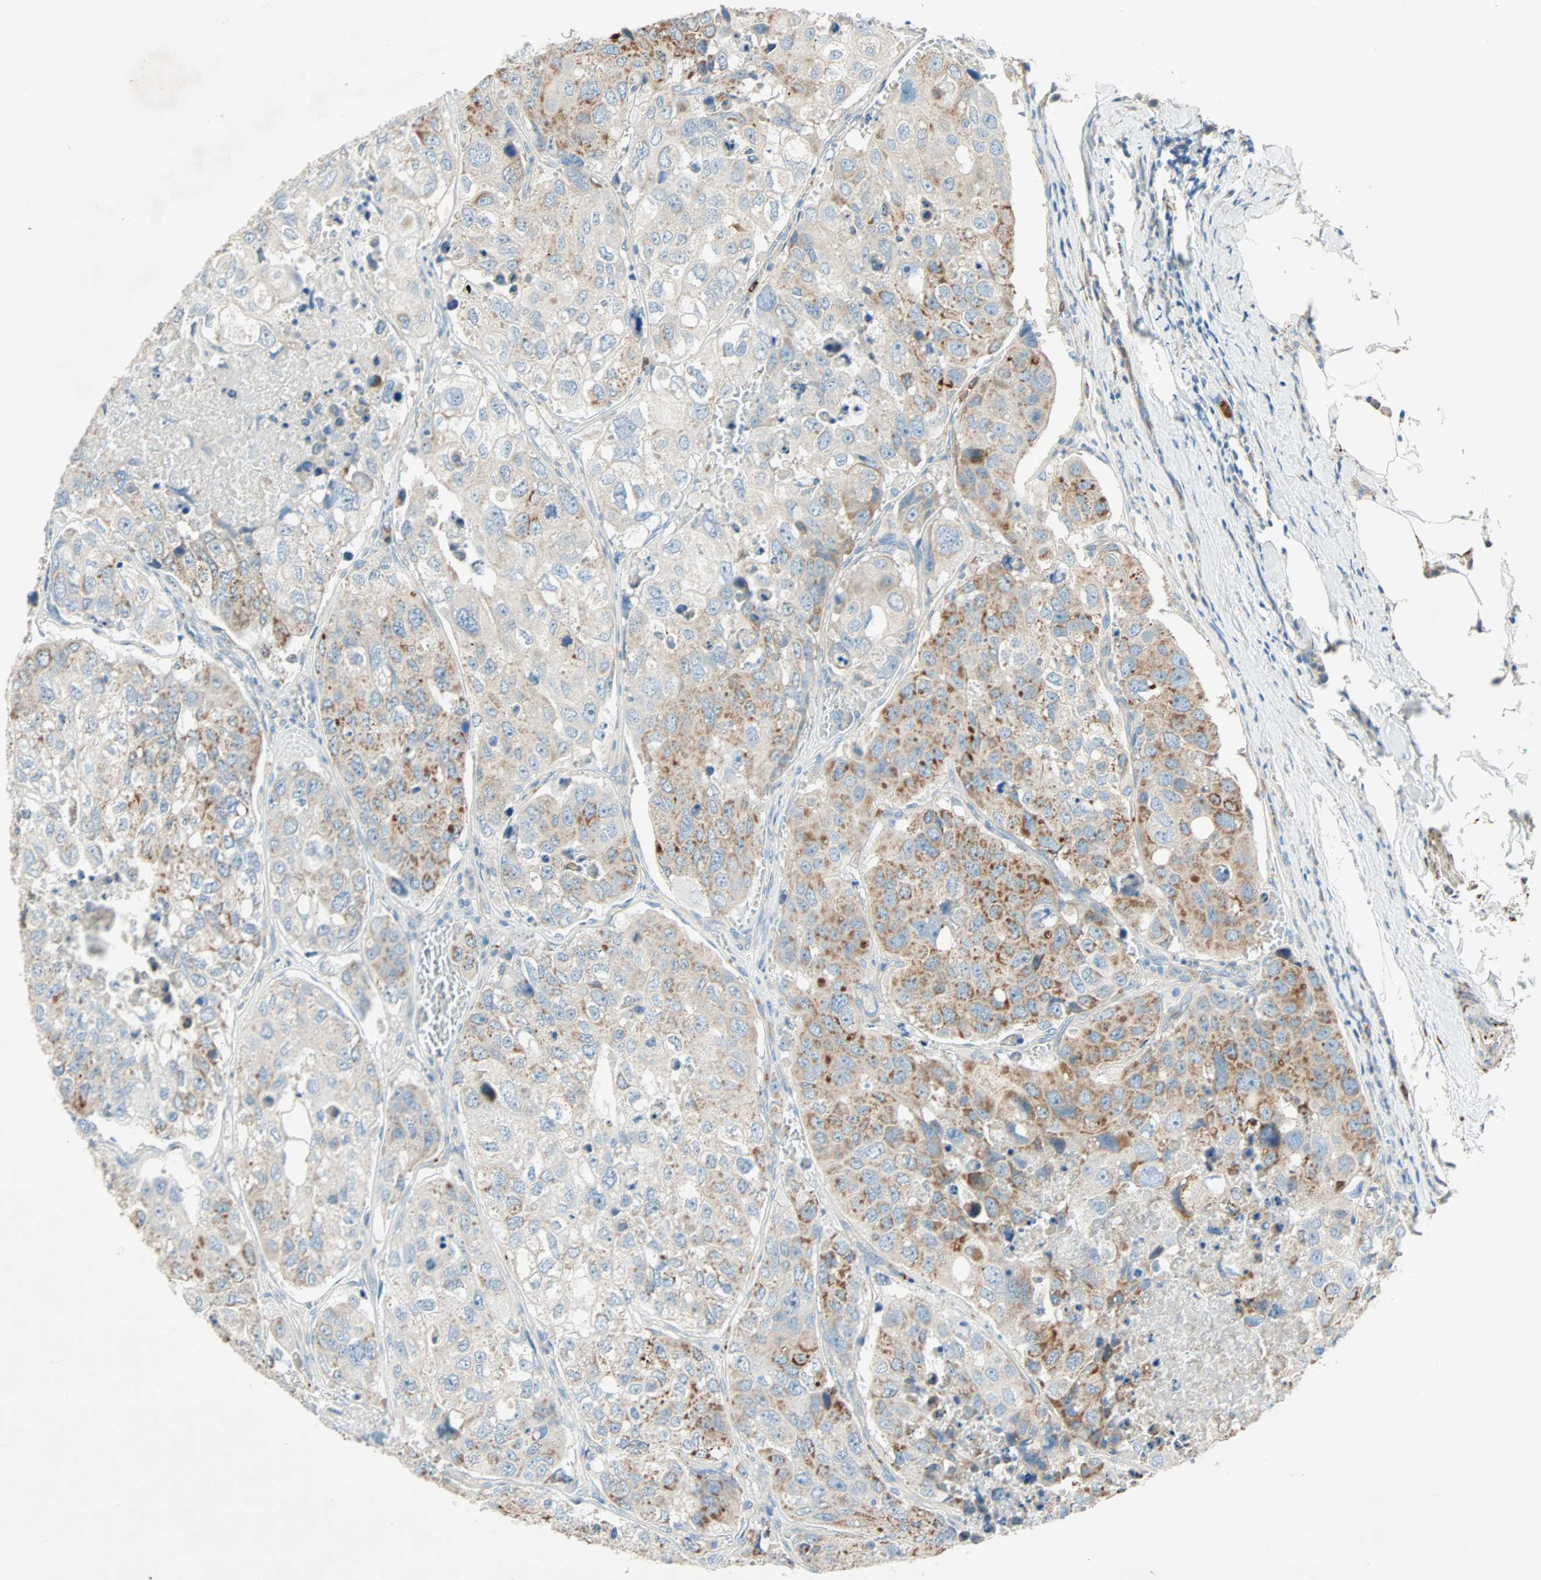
{"staining": {"intensity": "moderate", "quantity": ">75%", "location": "cytoplasmic/membranous"}, "tissue": "urothelial cancer", "cell_type": "Tumor cells", "image_type": "cancer", "snomed": [{"axis": "morphology", "description": "Urothelial carcinoma, High grade"}, {"axis": "topography", "description": "Lymph node"}, {"axis": "topography", "description": "Urinary bladder"}], "caption": "A high-resolution histopathology image shows IHC staining of urothelial cancer, which shows moderate cytoplasmic/membranous positivity in about >75% of tumor cells.", "gene": "LY6G6F", "patient": {"sex": "male", "age": 51}}